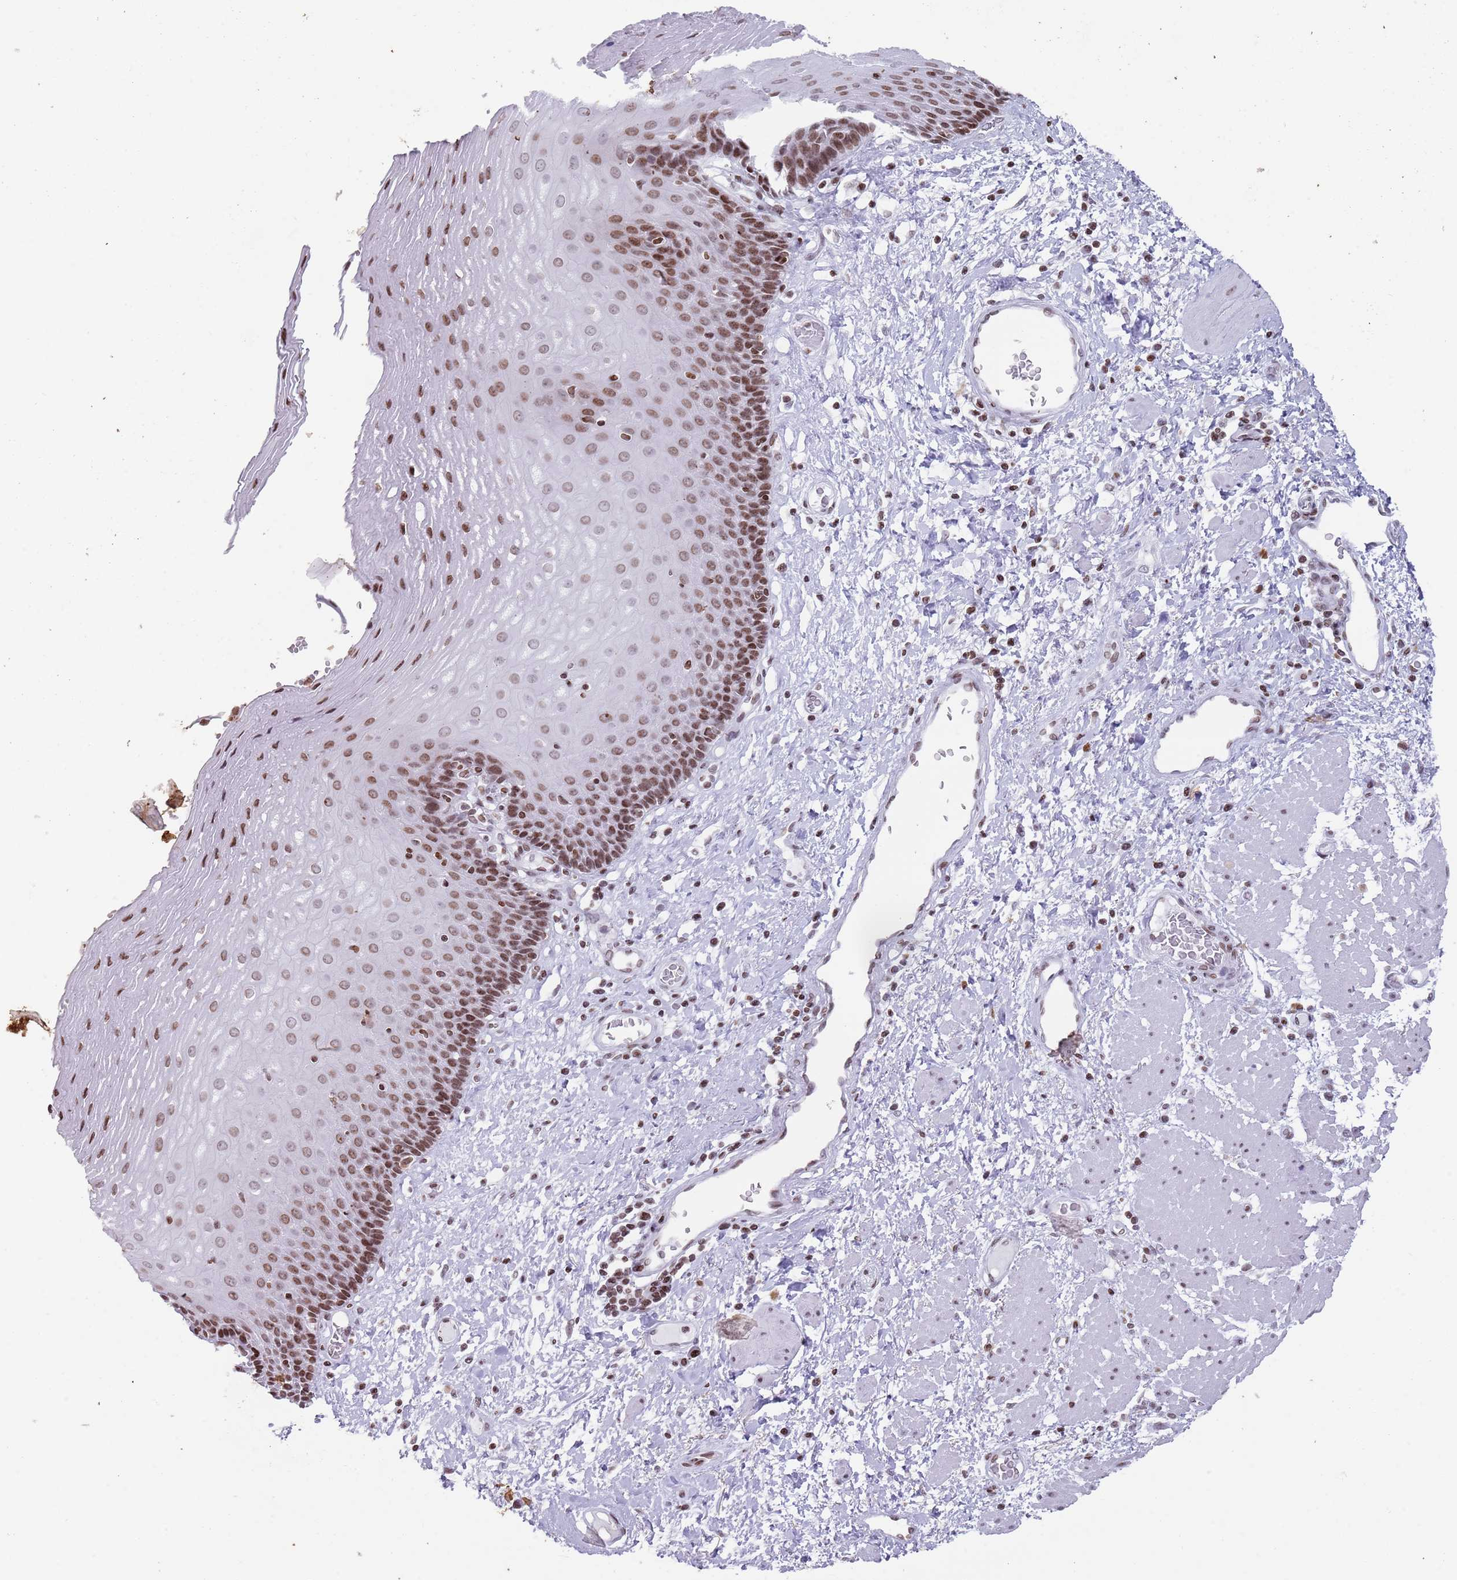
{"staining": {"intensity": "moderate", "quantity": ">75%", "location": "nuclear"}, "tissue": "esophagus", "cell_type": "Squamous epithelial cells", "image_type": "normal", "snomed": [{"axis": "morphology", "description": "Normal tissue, NOS"}, {"axis": "morphology", "description": "Adenocarcinoma, NOS"}, {"axis": "topography", "description": "Esophagus"}], "caption": "Approximately >75% of squamous epithelial cells in unremarkable human esophagus reveal moderate nuclear protein expression as visualized by brown immunohistochemical staining.", "gene": "ENSG00000285547", "patient": {"sex": "male", "age": 62}}